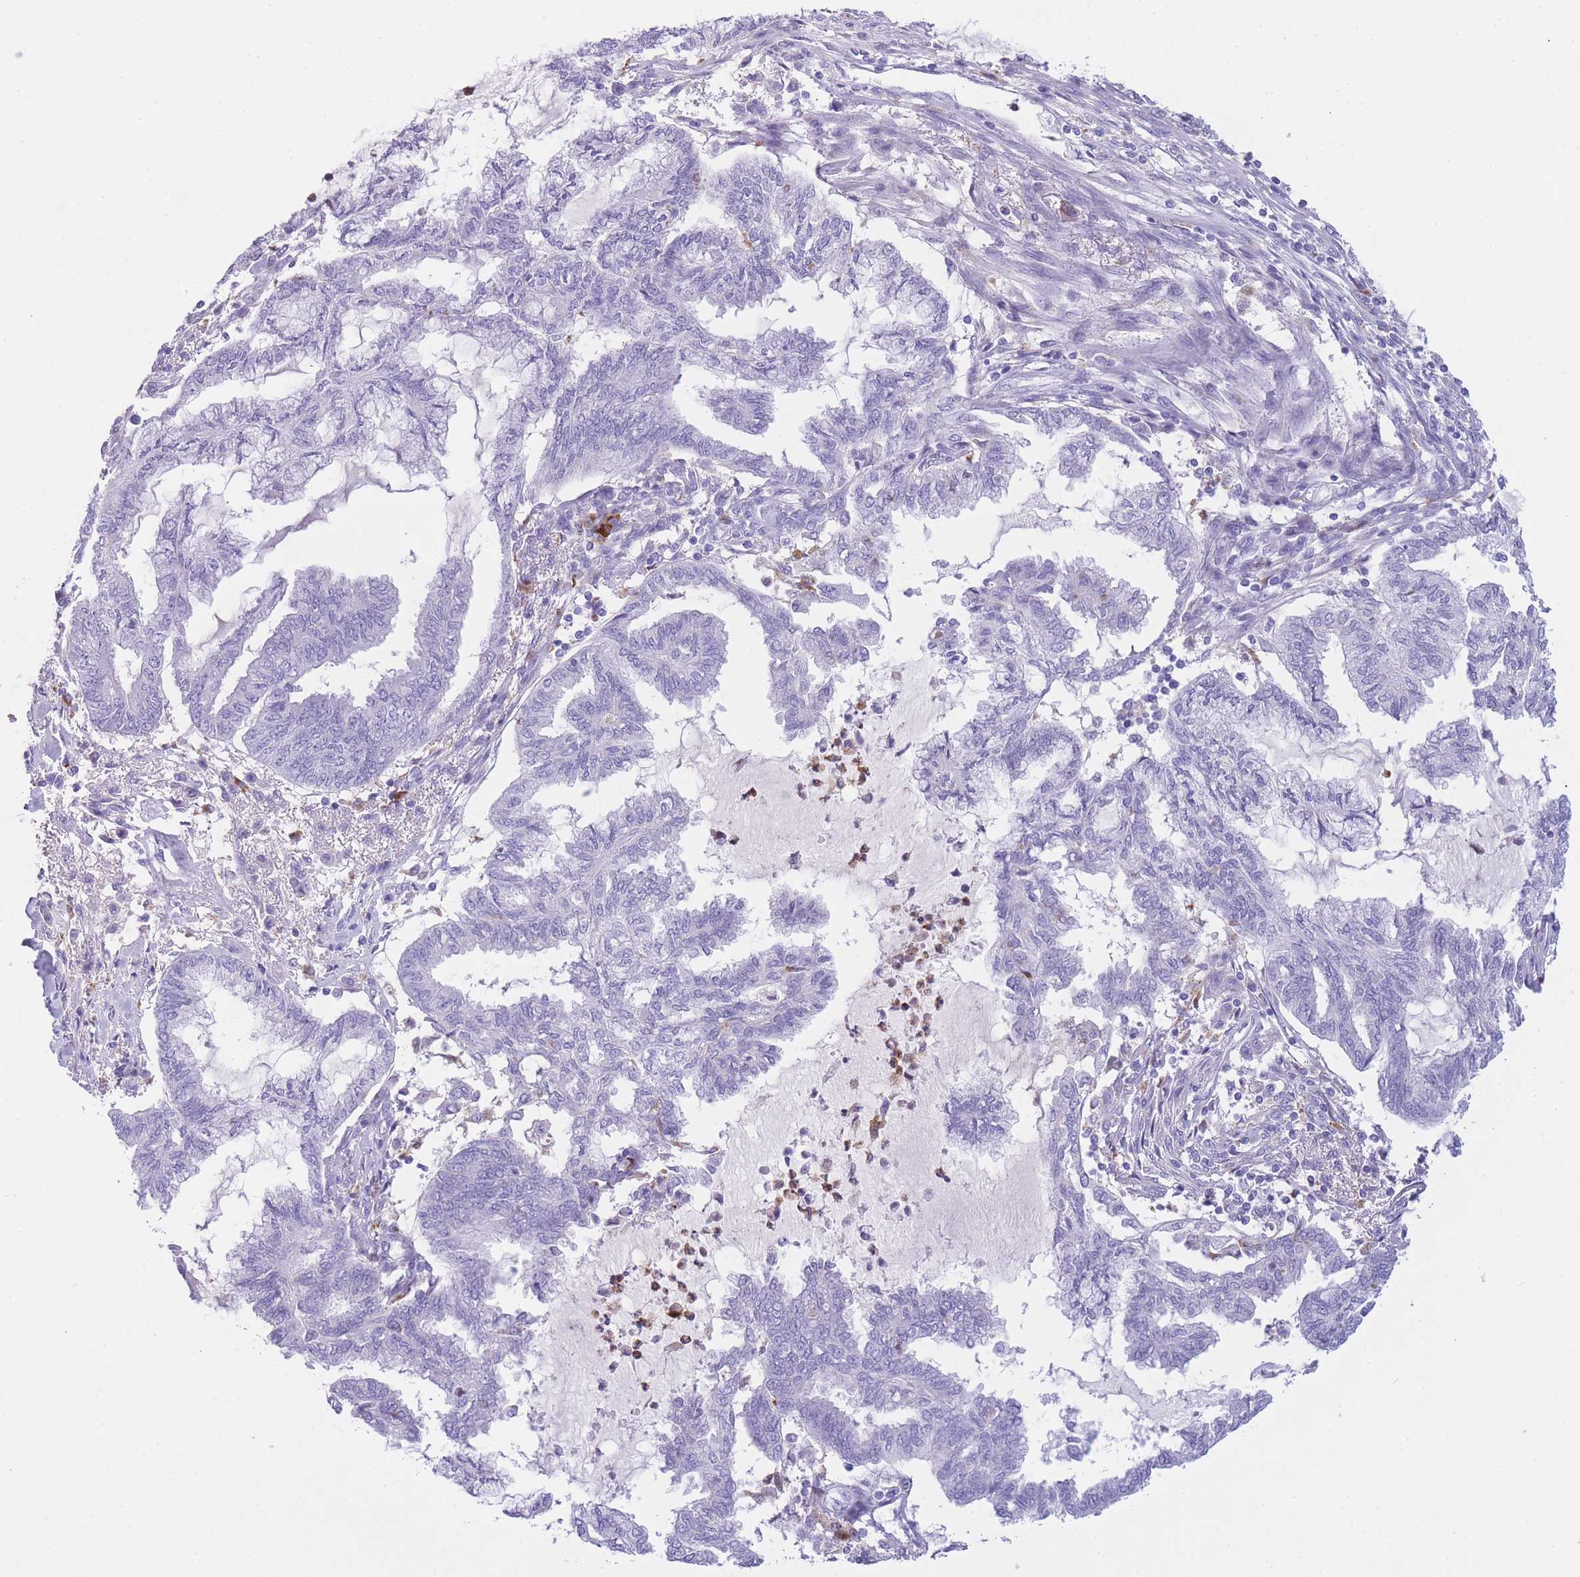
{"staining": {"intensity": "negative", "quantity": "none", "location": "none"}, "tissue": "endometrial cancer", "cell_type": "Tumor cells", "image_type": "cancer", "snomed": [{"axis": "morphology", "description": "Adenocarcinoma, NOS"}, {"axis": "topography", "description": "Endometrium"}], "caption": "IHC histopathology image of neoplastic tissue: adenocarcinoma (endometrial) stained with DAB exhibits no significant protein staining in tumor cells. (Stains: DAB (3,3'-diaminobenzidine) IHC with hematoxylin counter stain, Microscopy: brightfield microscopy at high magnification).", "gene": "PLBD1", "patient": {"sex": "female", "age": 86}}